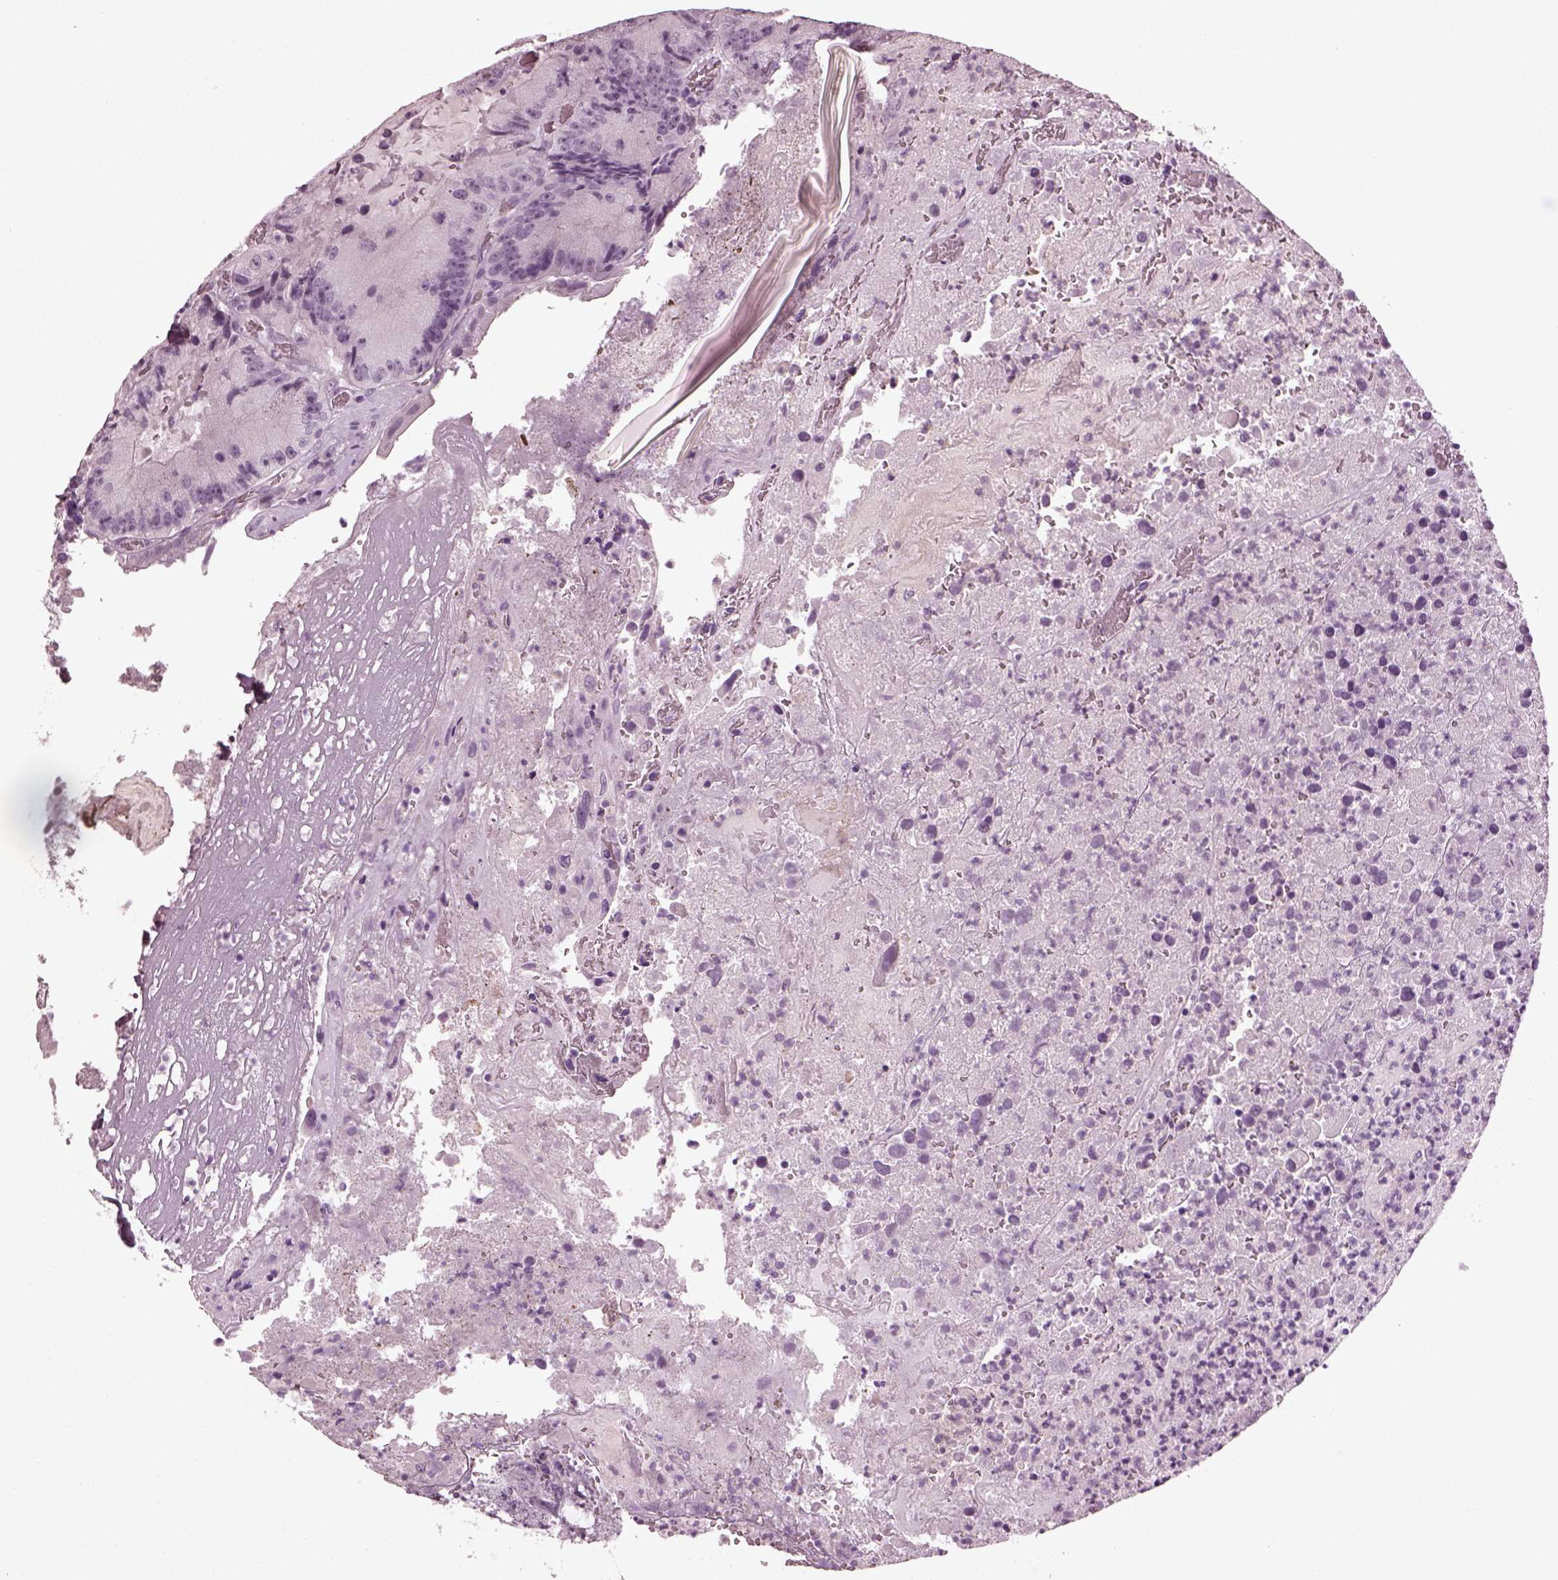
{"staining": {"intensity": "negative", "quantity": "none", "location": "none"}, "tissue": "colorectal cancer", "cell_type": "Tumor cells", "image_type": "cancer", "snomed": [{"axis": "morphology", "description": "Adenocarcinoma, NOS"}, {"axis": "topography", "description": "Colon"}], "caption": "Immunohistochemistry of colorectal cancer (adenocarcinoma) exhibits no staining in tumor cells.", "gene": "SLC6A17", "patient": {"sex": "female", "age": 86}}